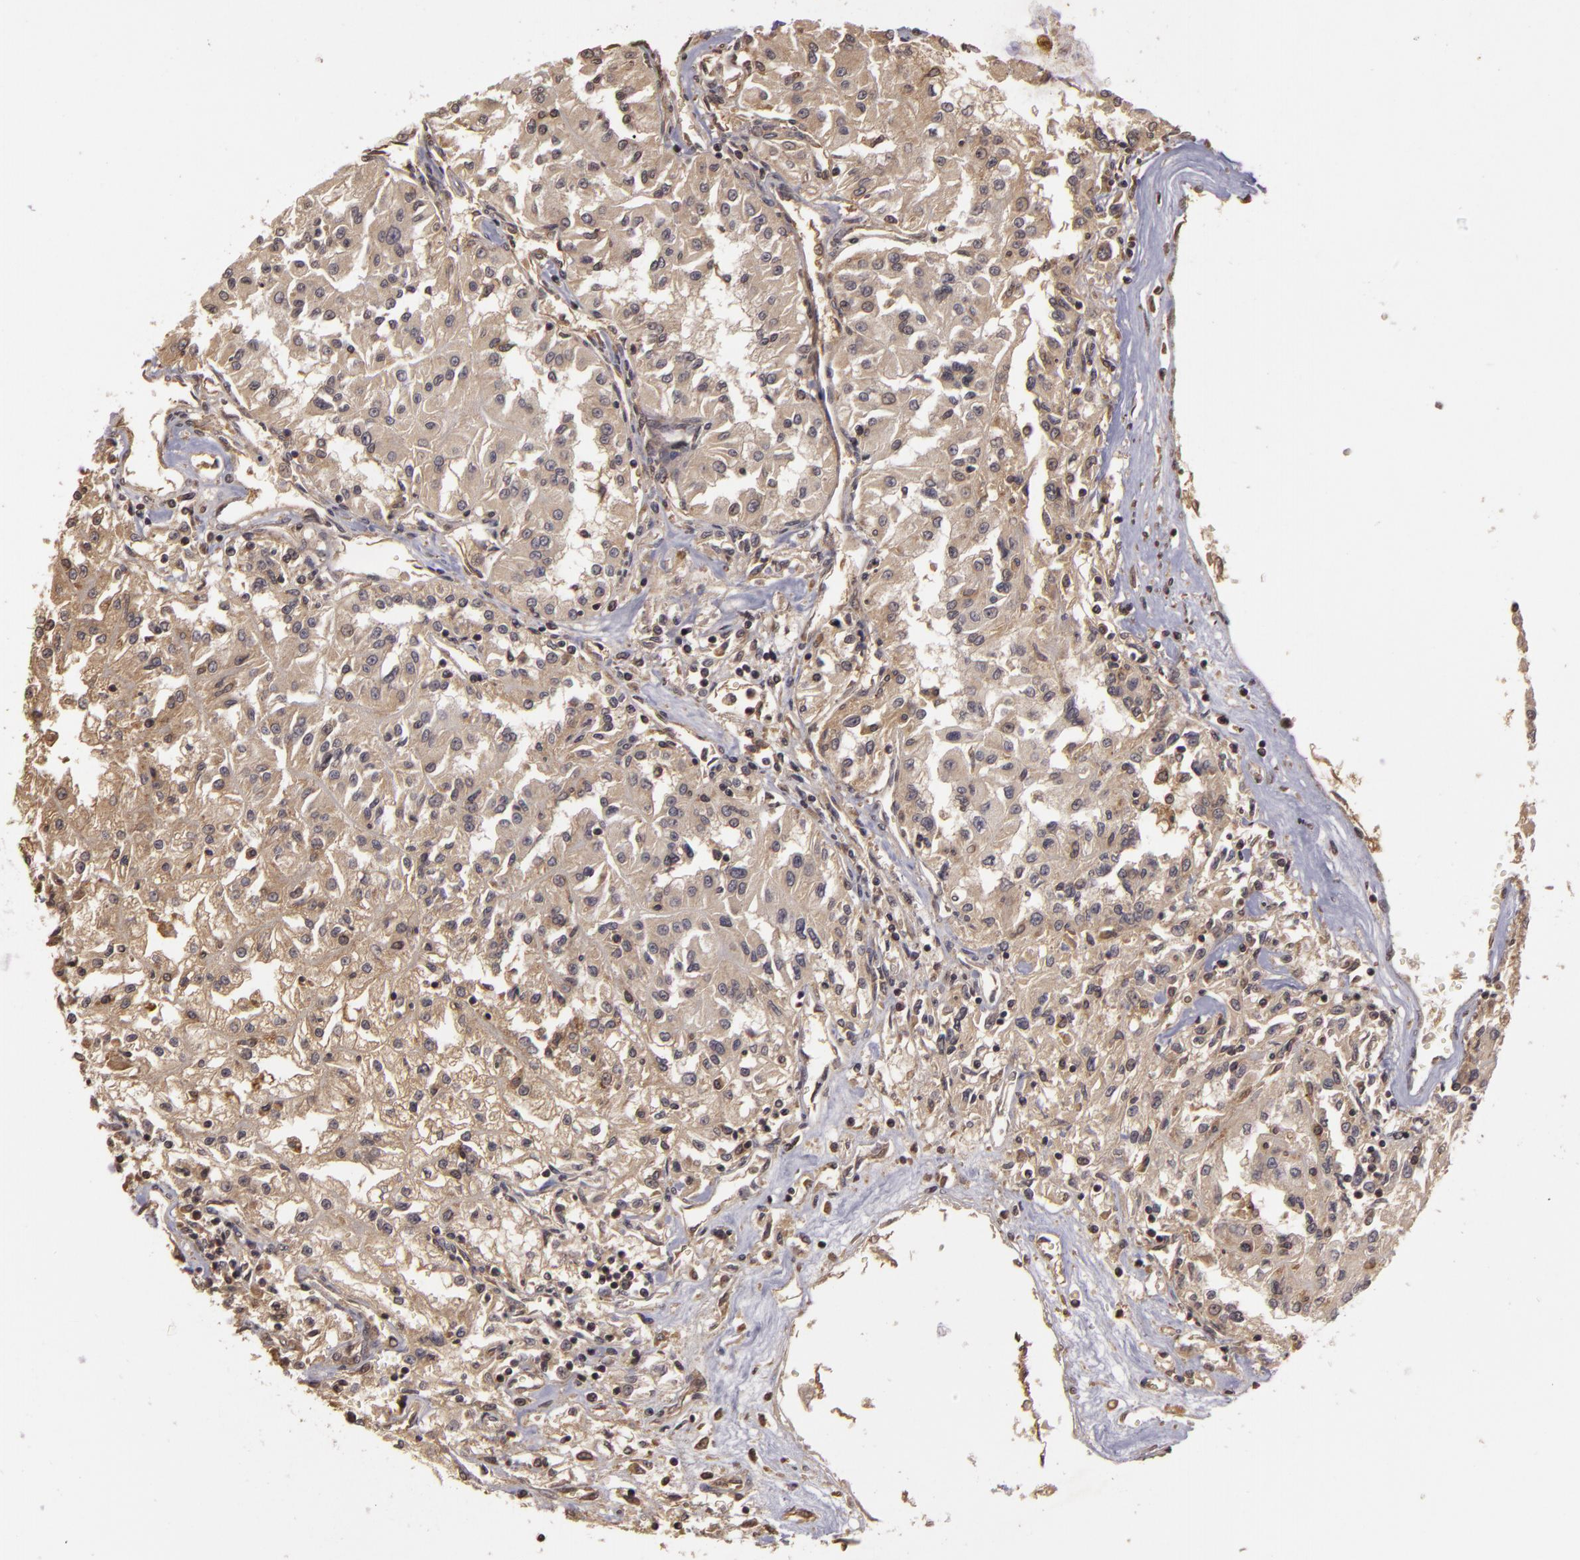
{"staining": {"intensity": "weak", "quantity": ">75%", "location": "cytoplasmic/membranous"}, "tissue": "renal cancer", "cell_type": "Tumor cells", "image_type": "cancer", "snomed": [{"axis": "morphology", "description": "Adenocarcinoma, NOS"}, {"axis": "topography", "description": "Kidney"}], "caption": "High-power microscopy captured an immunohistochemistry histopathology image of renal cancer (adenocarcinoma), revealing weak cytoplasmic/membranous expression in approximately >75% of tumor cells.", "gene": "HRAS", "patient": {"sex": "male", "age": 78}}